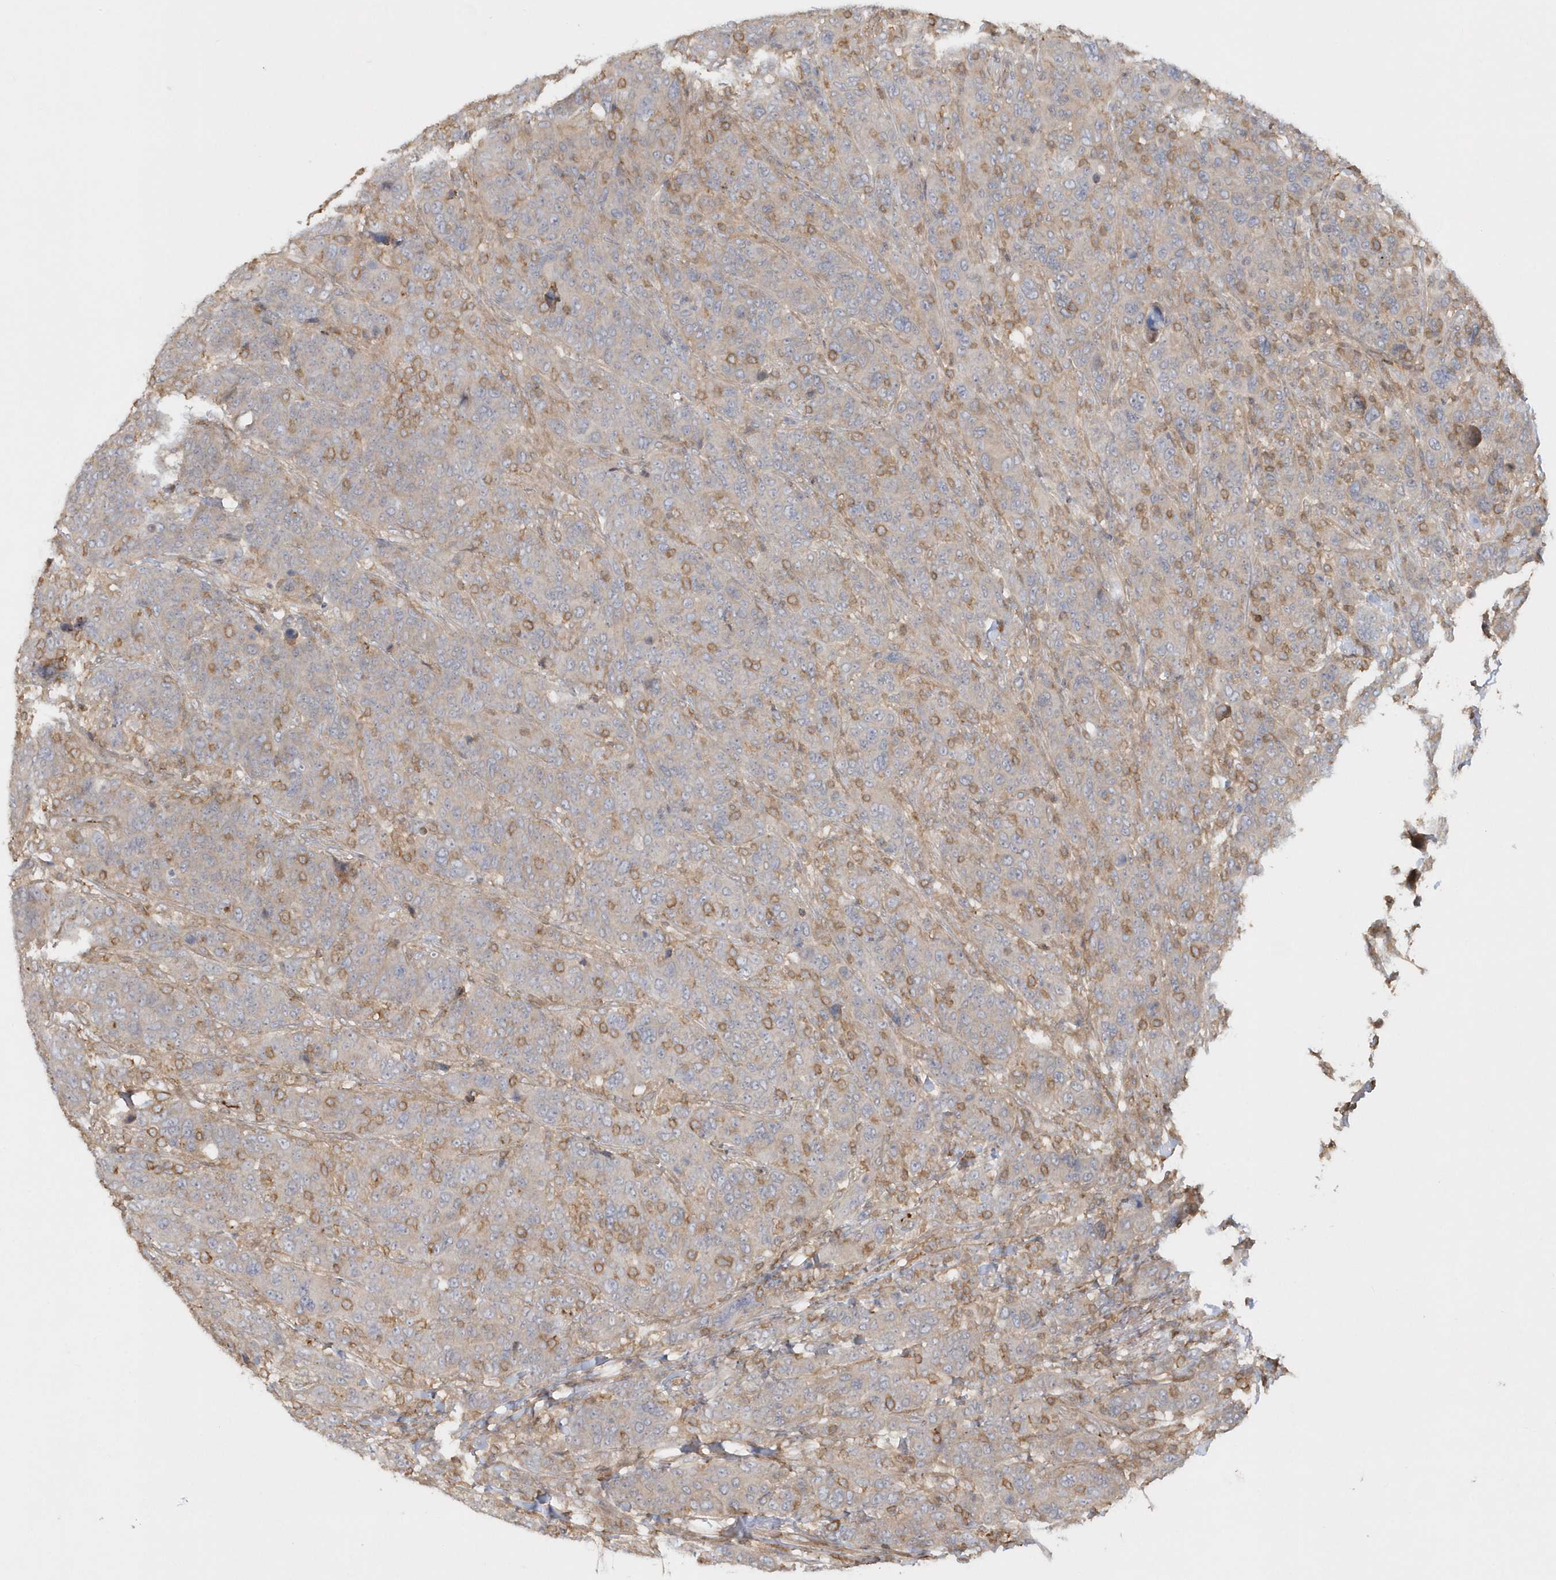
{"staining": {"intensity": "weak", "quantity": "<25%", "location": "cytoplasmic/membranous"}, "tissue": "breast cancer", "cell_type": "Tumor cells", "image_type": "cancer", "snomed": [{"axis": "morphology", "description": "Duct carcinoma"}, {"axis": "topography", "description": "Breast"}], "caption": "IHC histopathology image of neoplastic tissue: breast cancer stained with DAB shows no significant protein positivity in tumor cells. (Stains: DAB (3,3'-diaminobenzidine) immunohistochemistry (IHC) with hematoxylin counter stain, Microscopy: brightfield microscopy at high magnification).", "gene": "BSN", "patient": {"sex": "female", "age": 37}}